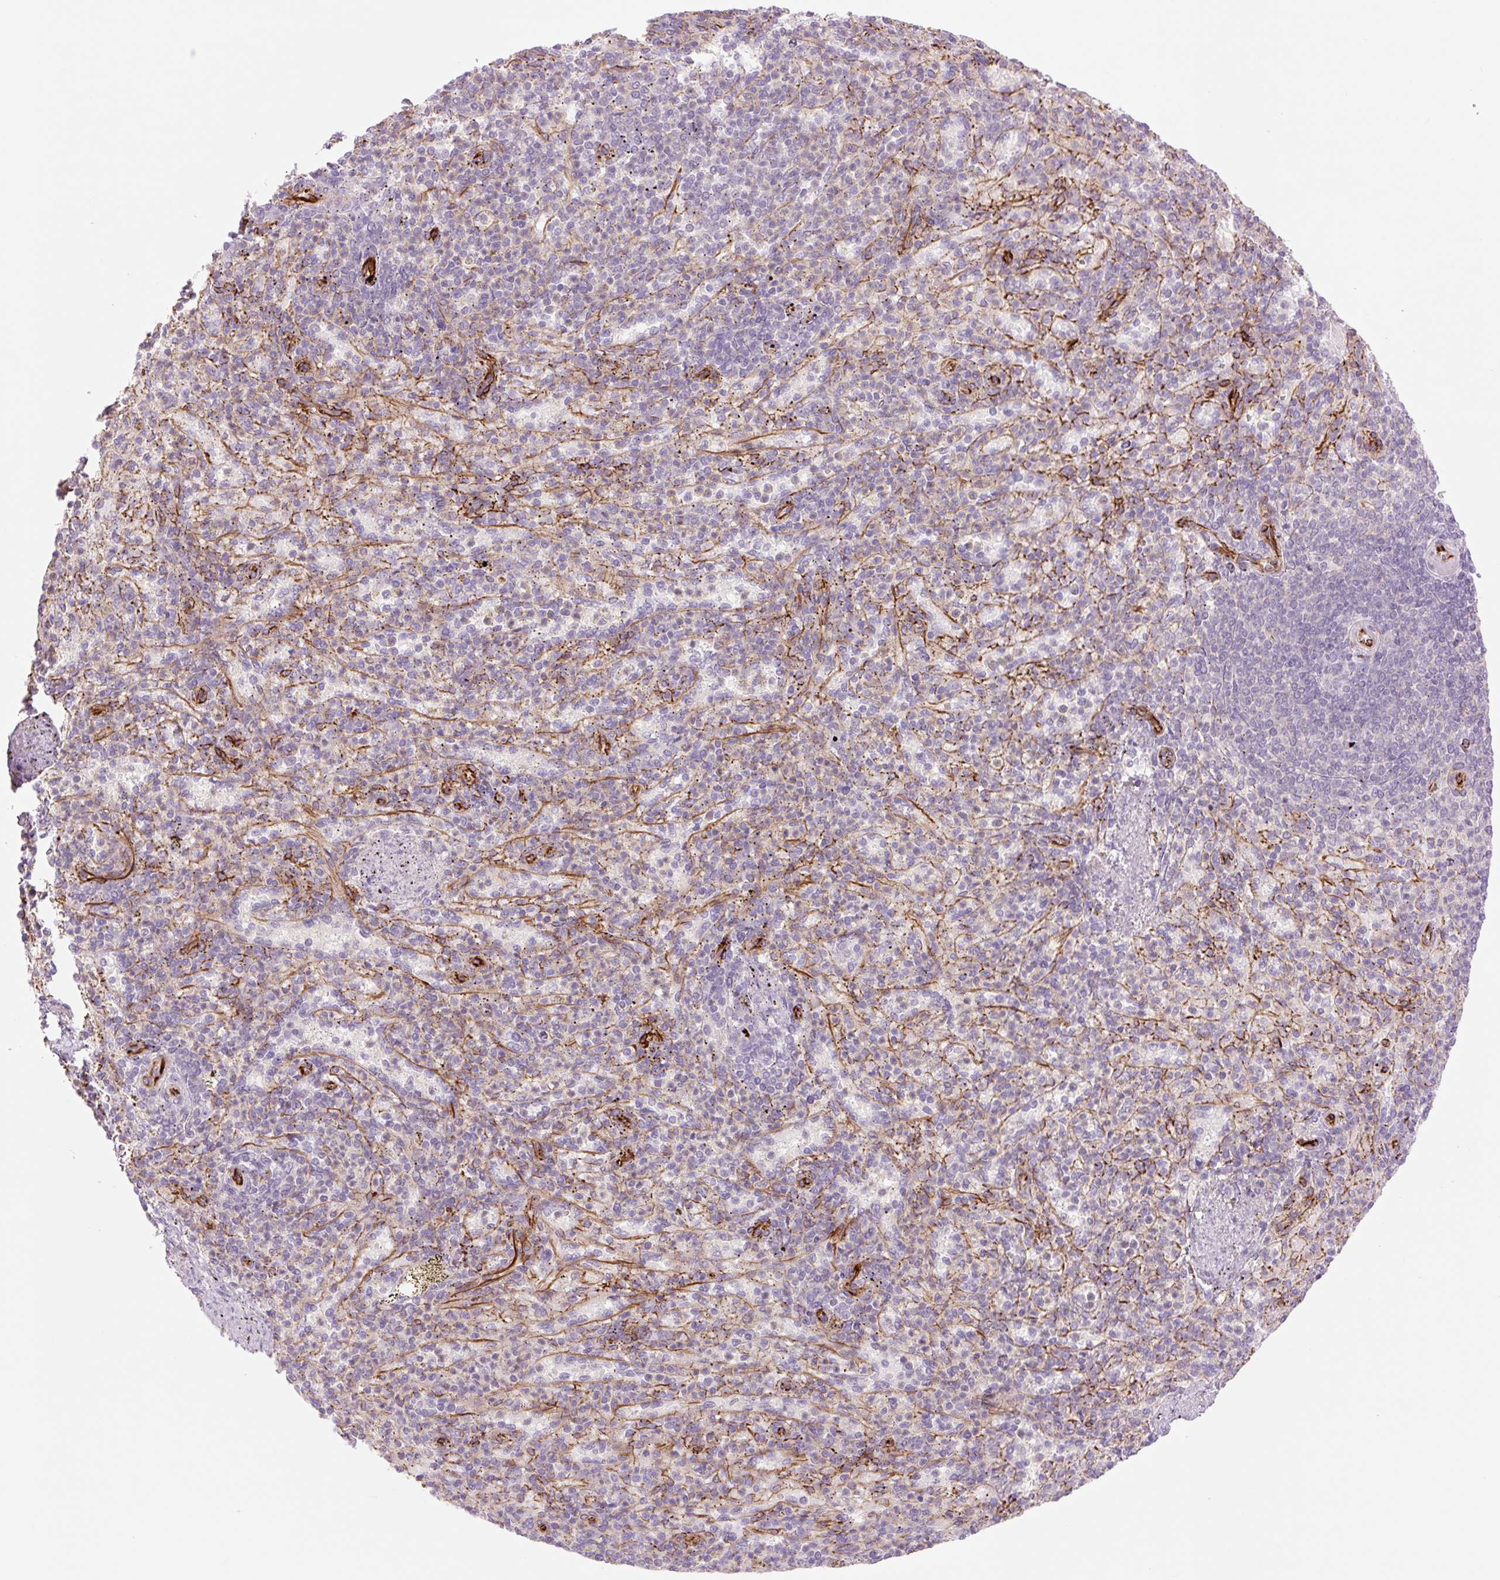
{"staining": {"intensity": "negative", "quantity": "none", "location": "none"}, "tissue": "spleen", "cell_type": "Cells in red pulp", "image_type": "normal", "snomed": [{"axis": "morphology", "description": "Normal tissue, NOS"}, {"axis": "topography", "description": "Spleen"}], "caption": "This is an IHC image of normal human spleen. There is no staining in cells in red pulp.", "gene": "ZFYVE21", "patient": {"sex": "female", "age": 74}}